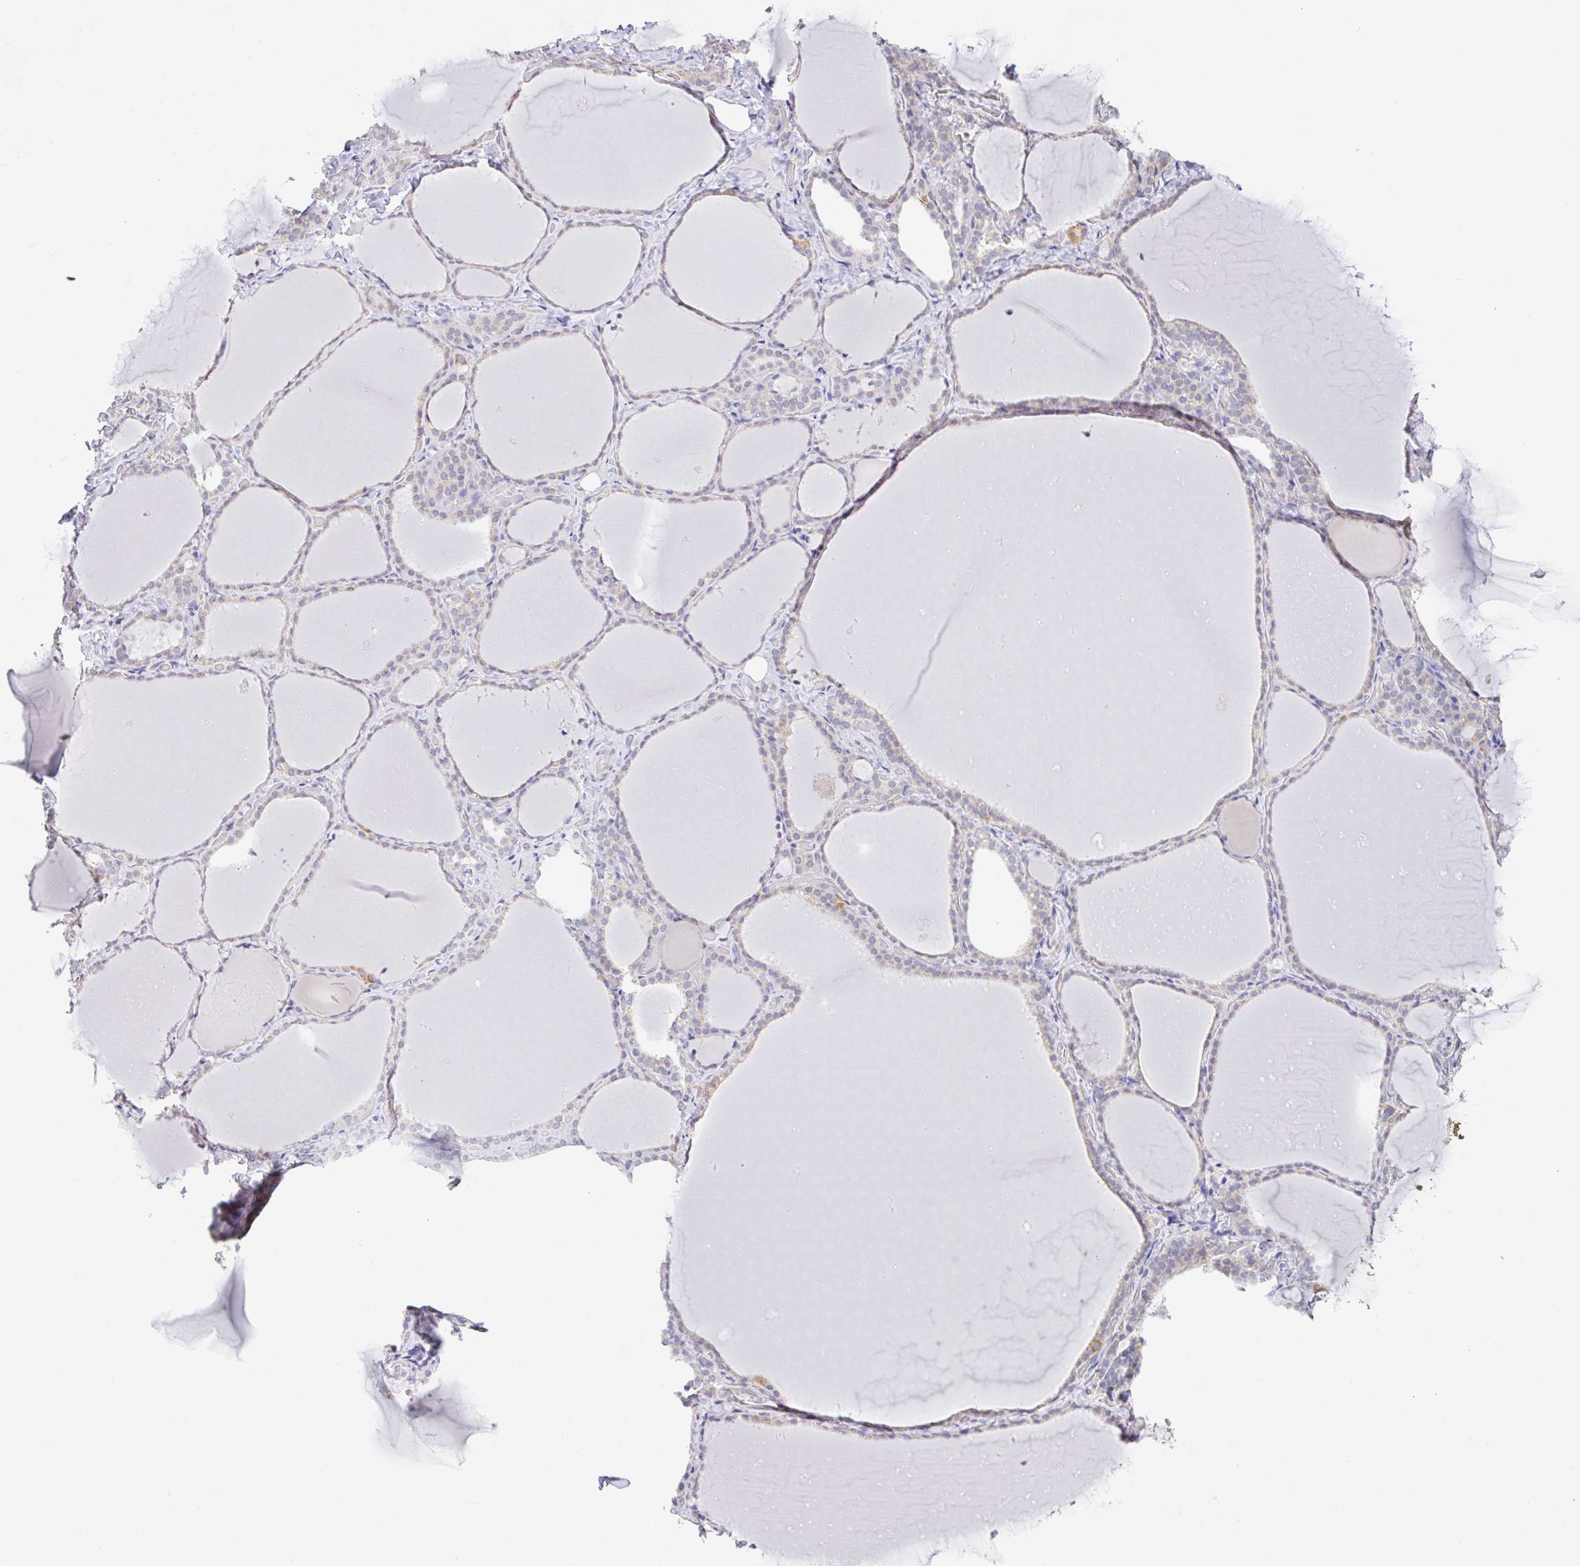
{"staining": {"intensity": "moderate", "quantity": "<25%", "location": "cytoplasmic/membranous"}, "tissue": "thyroid gland", "cell_type": "Glandular cells", "image_type": "normal", "snomed": [{"axis": "morphology", "description": "Normal tissue, NOS"}, {"axis": "topography", "description": "Thyroid gland"}], "caption": "A high-resolution photomicrograph shows IHC staining of benign thyroid gland, which displays moderate cytoplasmic/membranous positivity in about <25% of glandular cells. (DAB (3,3'-diaminobenzidine) = brown stain, brightfield microscopy at high magnification).", "gene": "PLCD4", "patient": {"sex": "female", "age": 22}}